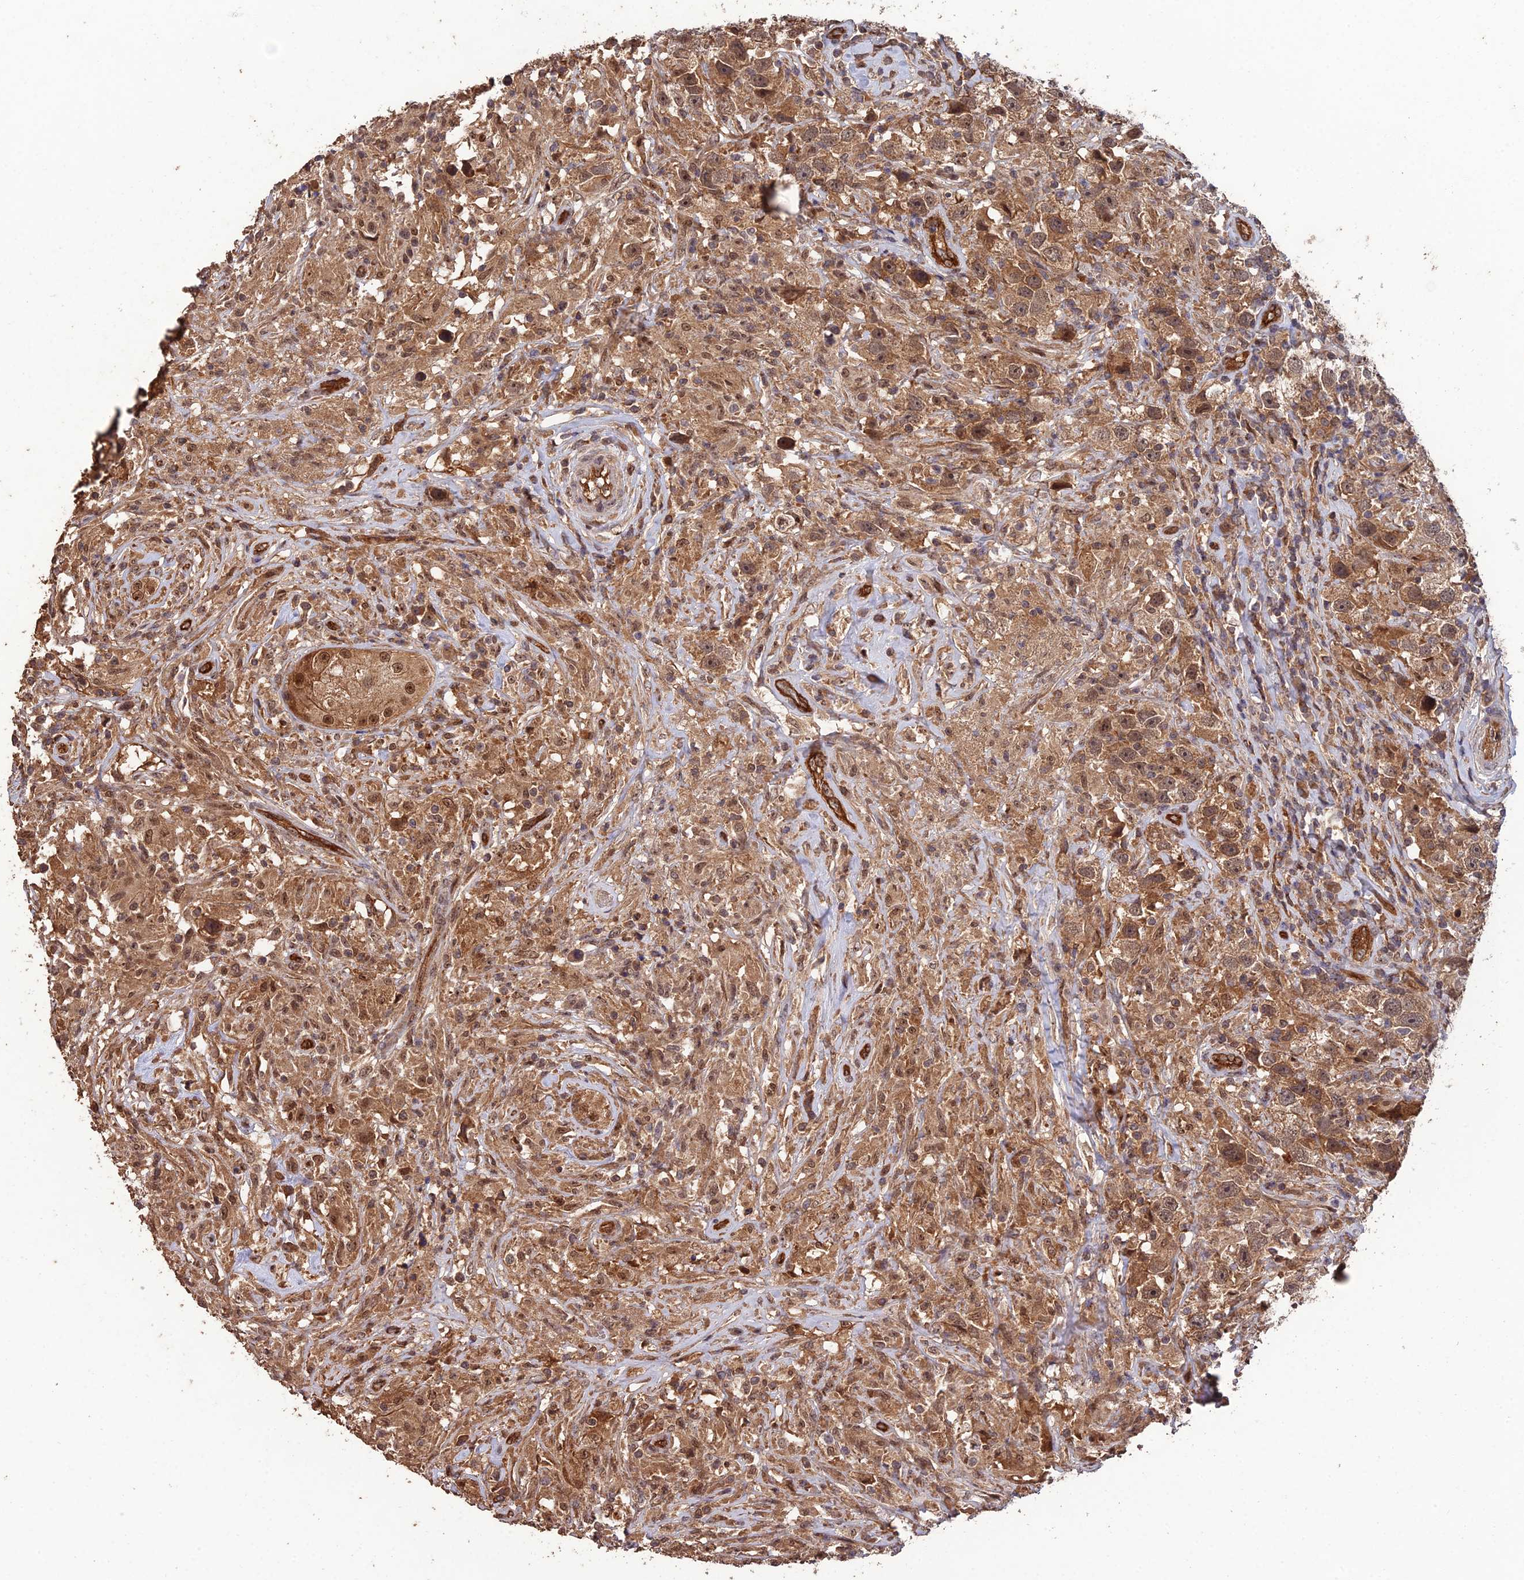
{"staining": {"intensity": "moderate", "quantity": ">75%", "location": "cytoplasmic/membranous,nuclear"}, "tissue": "testis cancer", "cell_type": "Tumor cells", "image_type": "cancer", "snomed": [{"axis": "morphology", "description": "Seminoma, NOS"}, {"axis": "topography", "description": "Testis"}], "caption": "Testis cancer (seminoma) was stained to show a protein in brown. There is medium levels of moderate cytoplasmic/membranous and nuclear positivity in about >75% of tumor cells.", "gene": "RALGAPA2", "patient": {"sex": "male", "age": 49}}